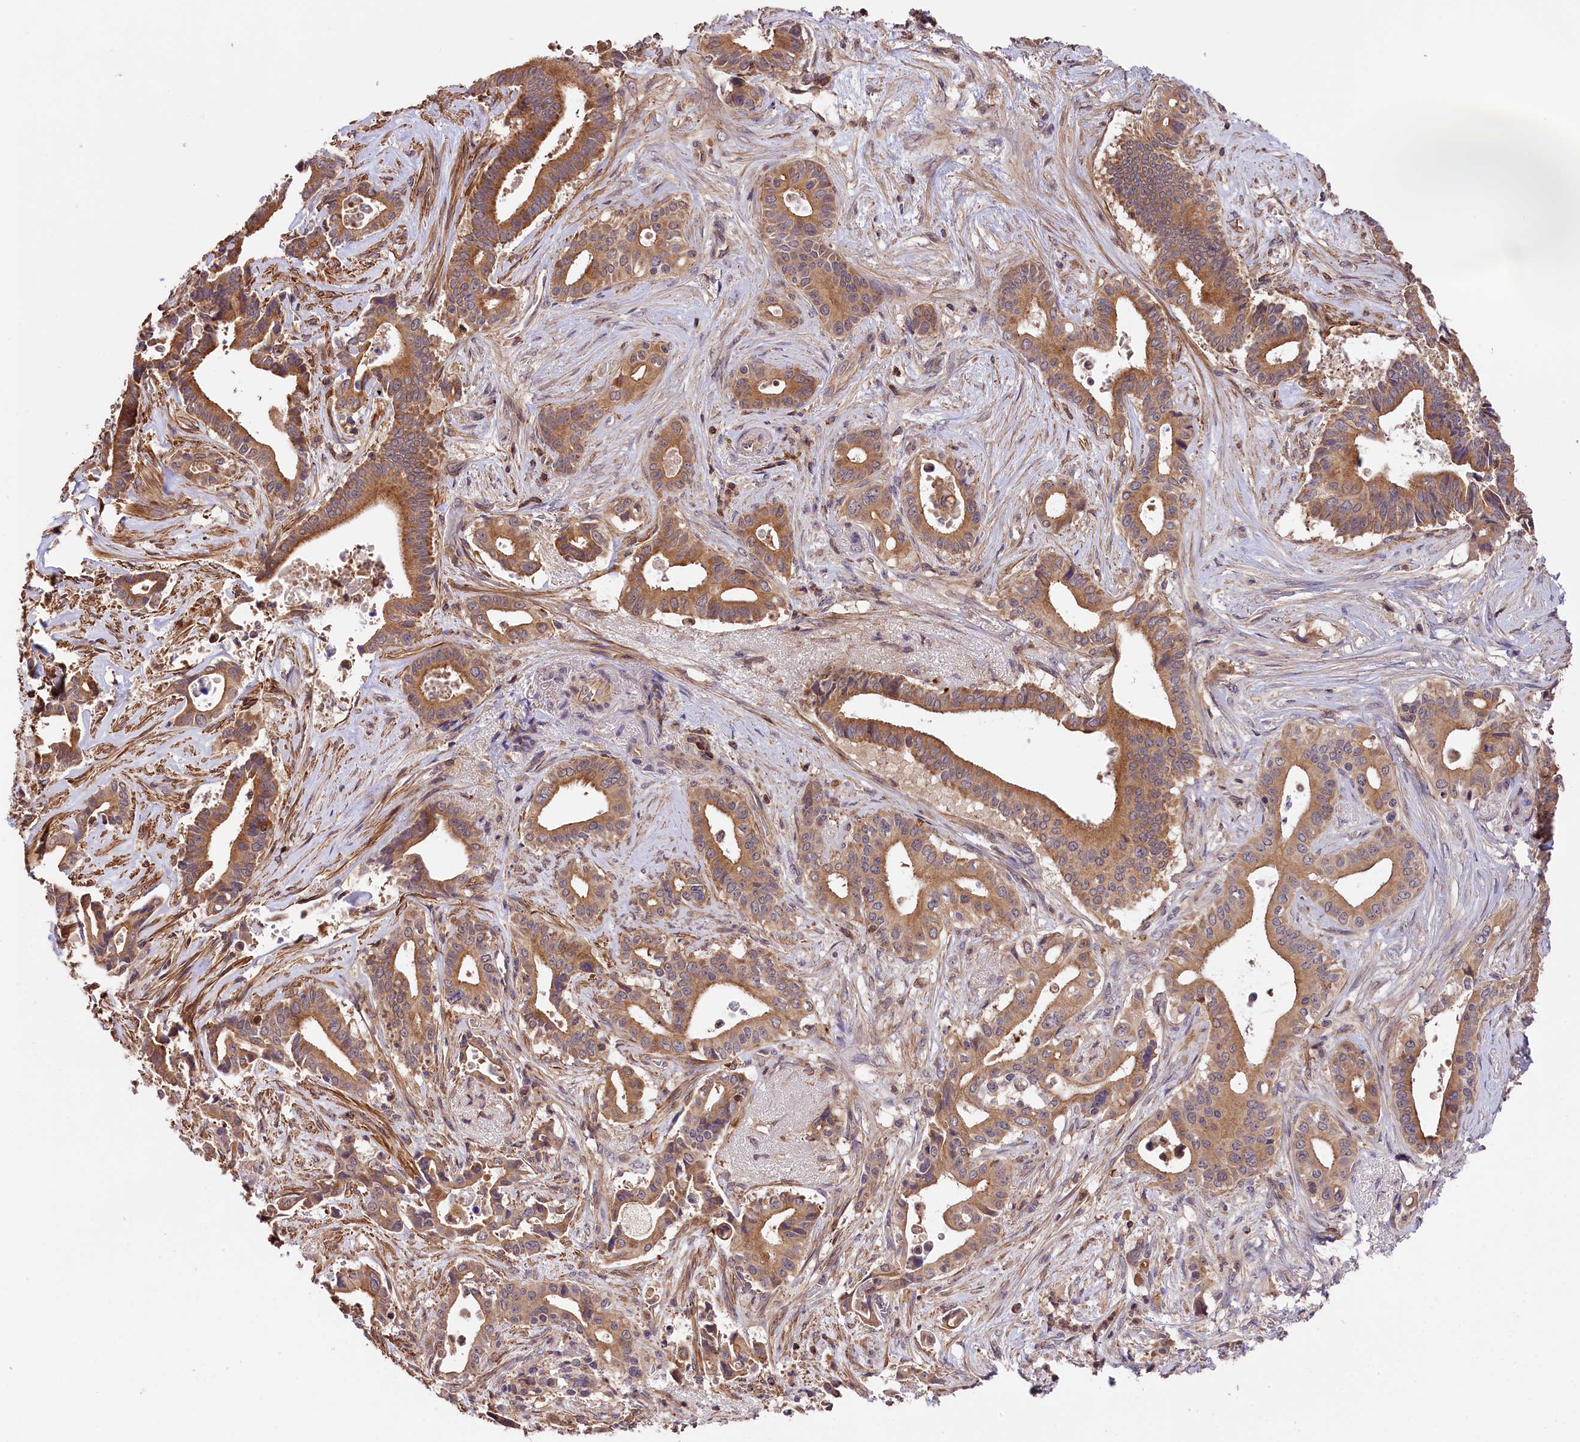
{"staining": {"intensity": "moderate", "quantity": ">75%", "location": "cytoplasmic/membranous"}, "tissue": "pancreatic cancer", "cell_type": "Tumor cells", "image_type": "cancer", "snomed": [{"axis": "morphology", "description": "Adenocarcinoma, NOS"}, {"axis": "topography", "description": "Pancreas"}], "caption": "DAB immunohistochemical staining of human pancreatic cancer exhibits moderate cytoplasmic/membranous protein expression in about >75% of tumor cells.", "gene": "SKIDA1", "patient": {"sex": "female", "age": 77}}